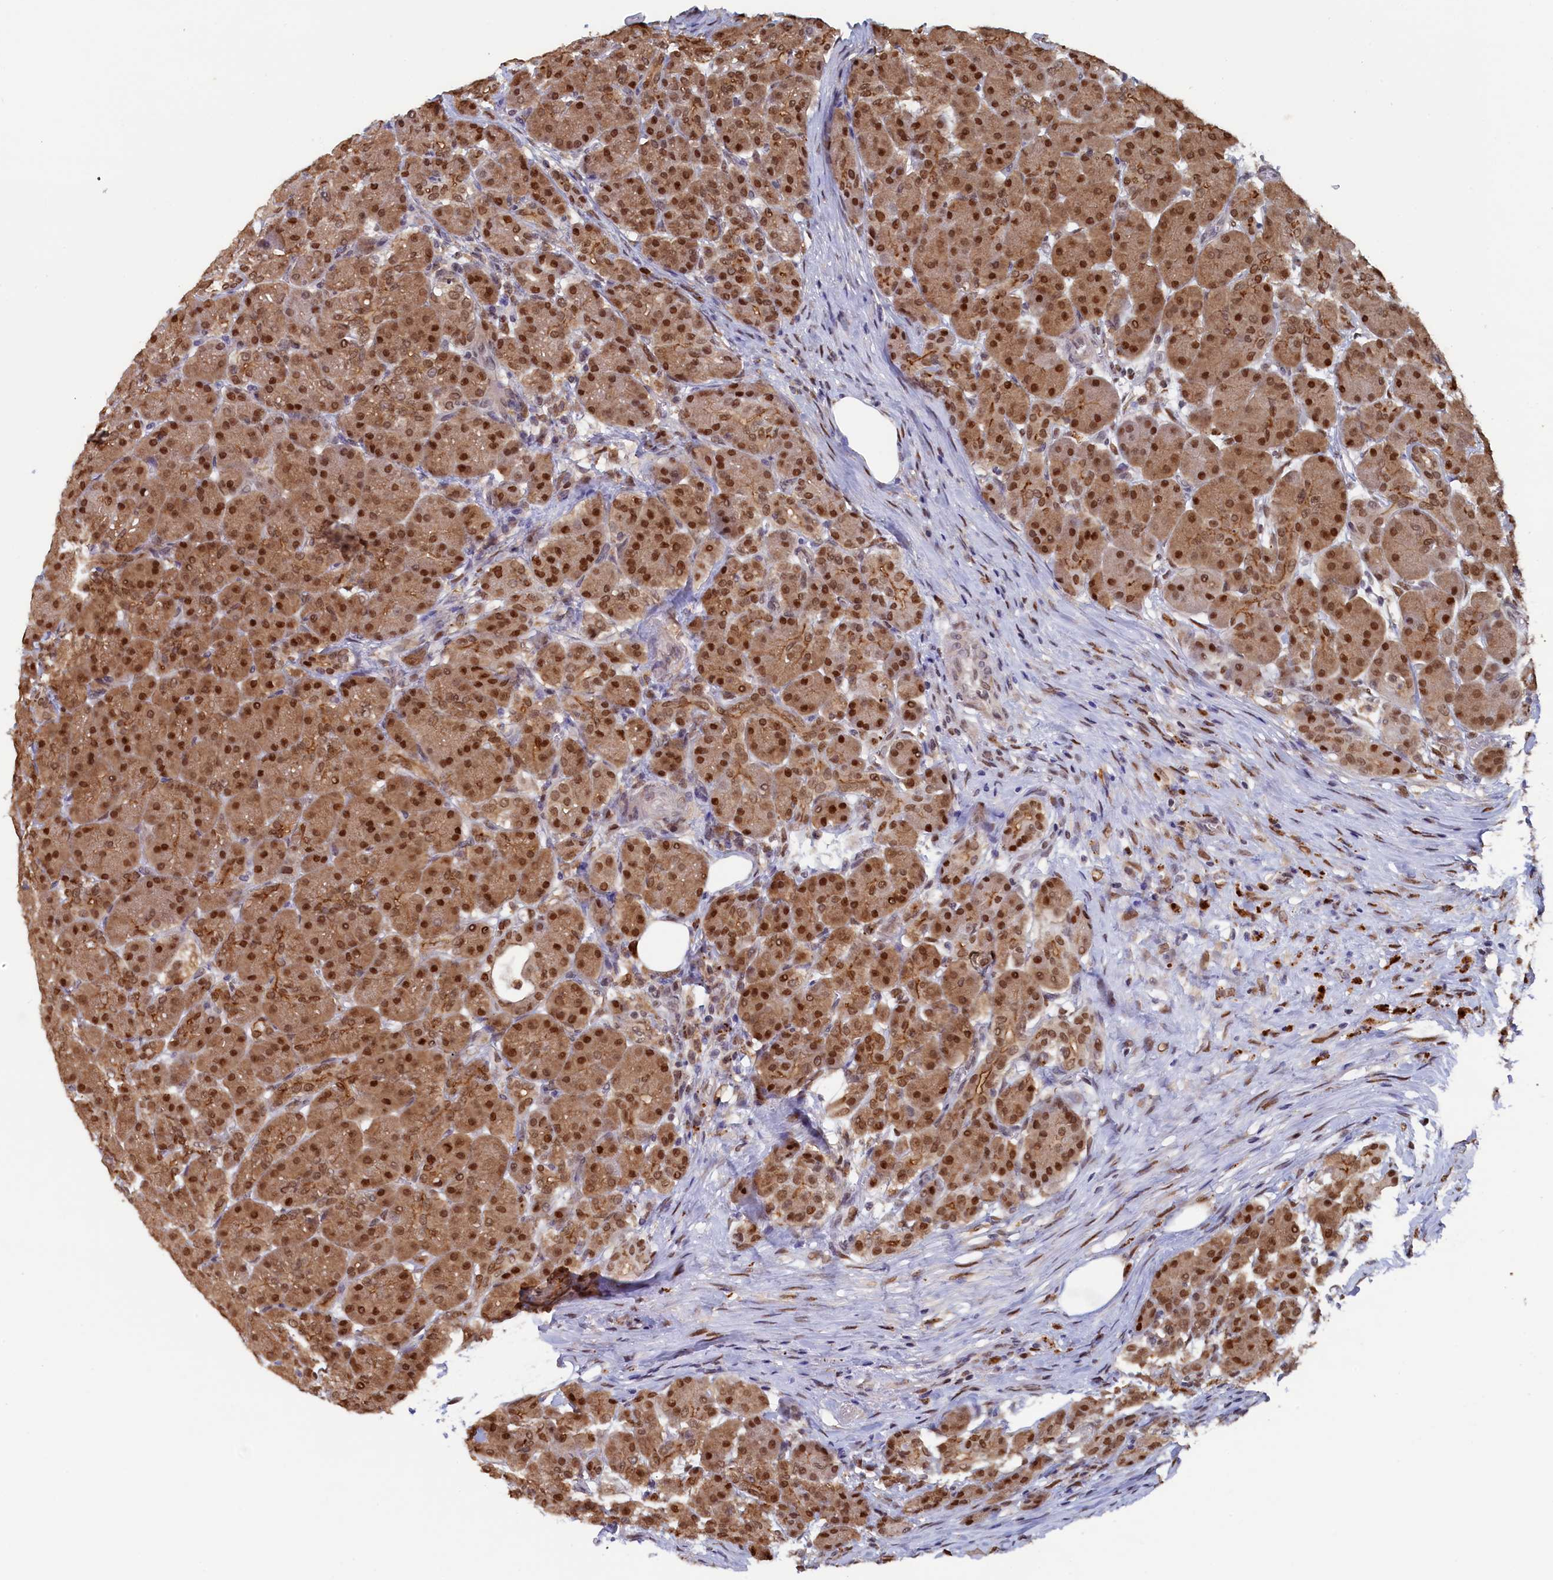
{"staining": {"intensity": "strong", "quantity": ">75%", "location": "cytoplasmic/membranous,nuclear"}, "tissue": "pancreas", "cell_type": "Exocrine glandular cells", "image_type": "normal", "snomed": [{"axis": "morphology", "description": "Normal tissue, NOS"}, {"axis": "topography", "description": "Pancreas"}], "caption": "Human pancreas stained for a protein (brown) reveals strong cytoplasmic/membranous,nuclear positive staining in about >75% of exocrine glandular cells.", "gene": "AHCY", "patient": {"sex": "male", "age": 63}}